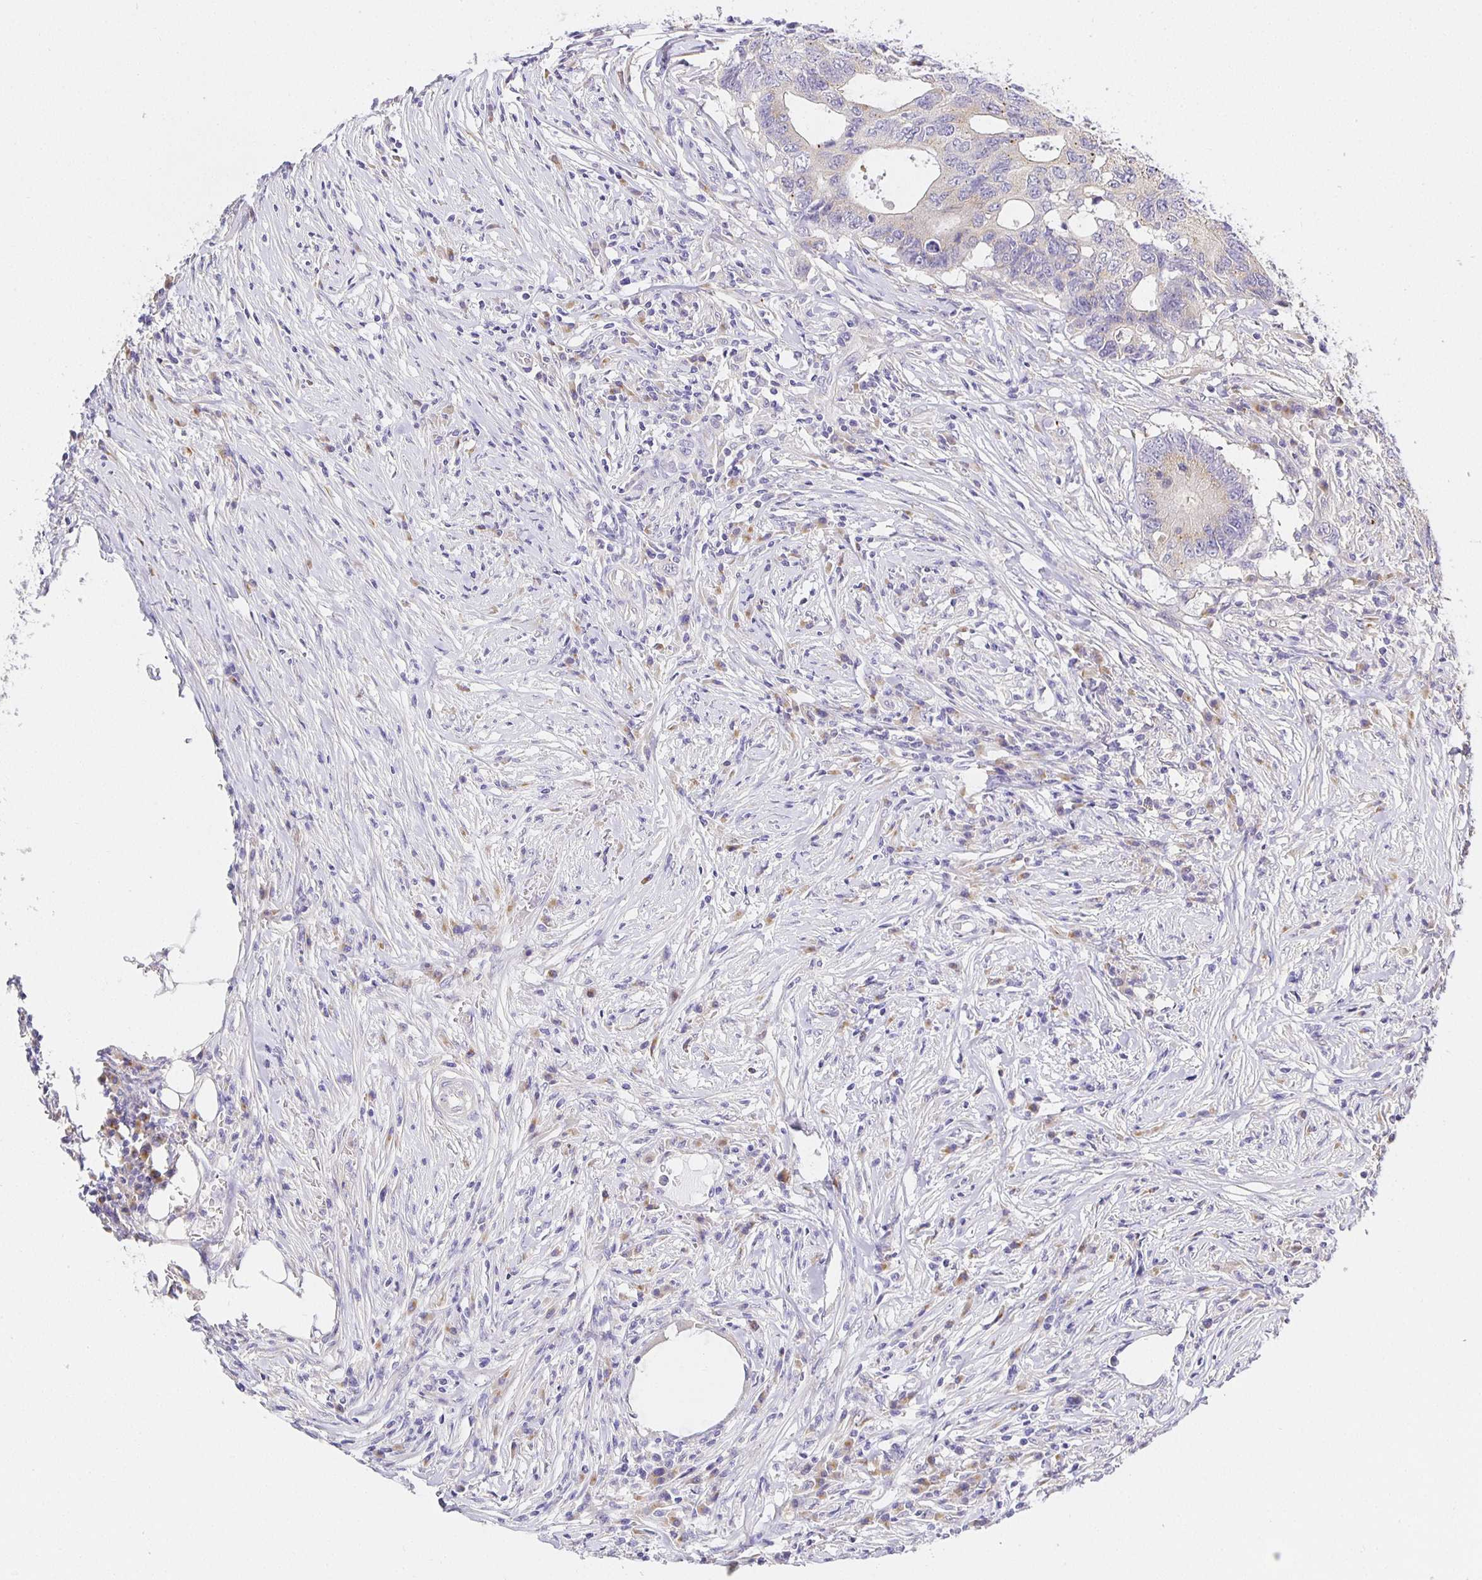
{"staining": {"intensity": "moderate", "quantity": "<25%", "location": "cytoplasmic/membranous"}, "tissue": "colorectal cancer", "cell_type": "Tumor cells", "image_type": "cancer", "snomed": [{"axis": "morphology", "description": "Adenocarcinoma, NOS"}, {"axis": "topography", "description": "Colon"}], "caption": "A low amount of moderate cytoplasmic/membranous staining is identified in about <25% of tumor cells in colorectal cancer (adenocarcinoma) tissue.", "gene": "OPALIN", "patient": {"sex": "male", "age": 71}}